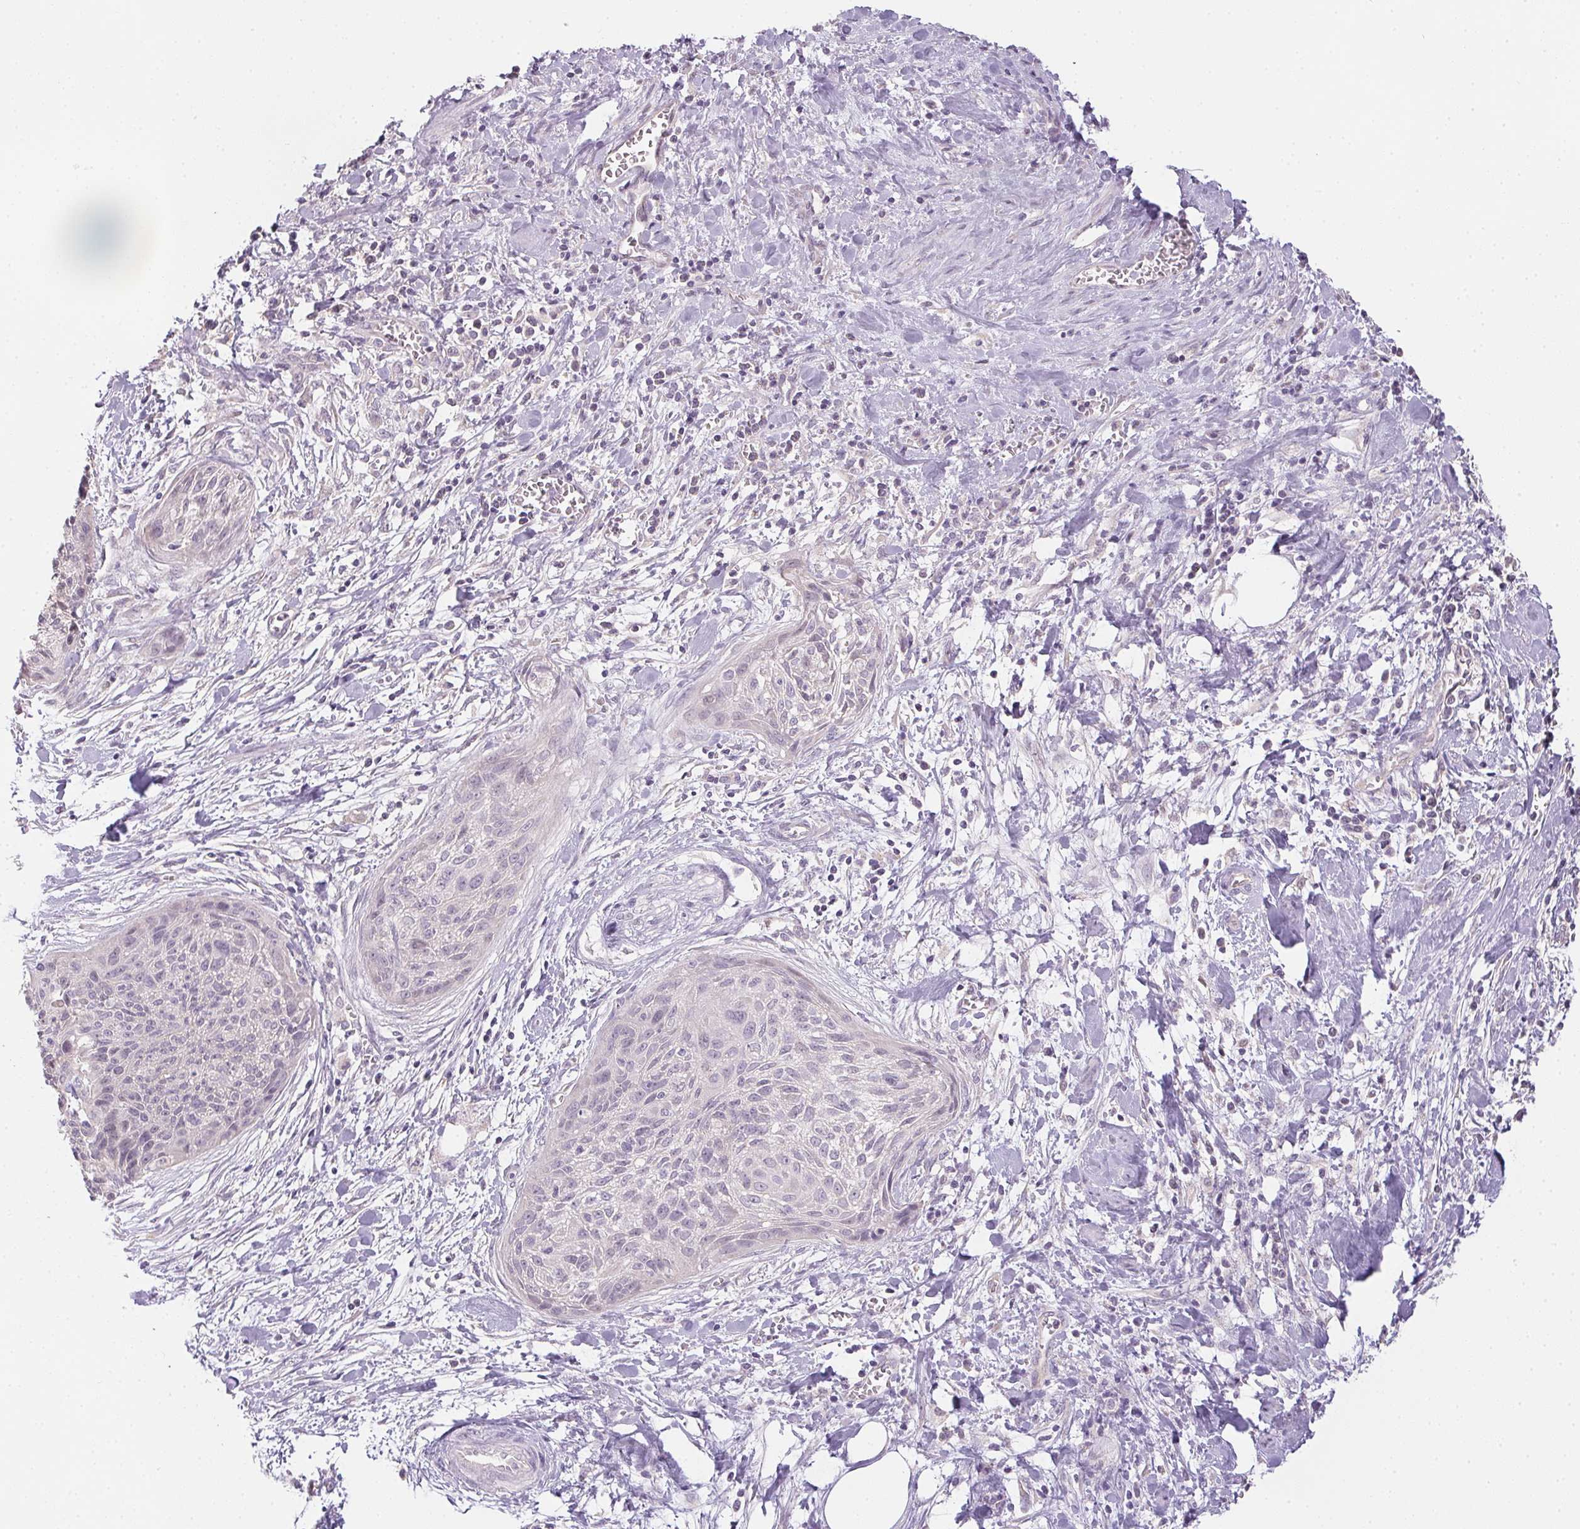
{"staining": {"intensity": "negative", "quantity": "none", "location": "none"}, "tissue": "cervical cancer", "cell_type": "Tumor cells", "image_type": "cancer", "snomed": [{"axis": "morphology", "description": "Squamous cell carcinoma, NOS"}, {"axis": "topography", "description": "Cervix"}], "caption": "DAB (3,3'-diaminobenzidine) immunohistochemical staining of cervical squamous cell carcinoma reveals no significant expression in tumor cells.", "gene": "CTCFL", "patient": {"sex": "female", "age": 55}}